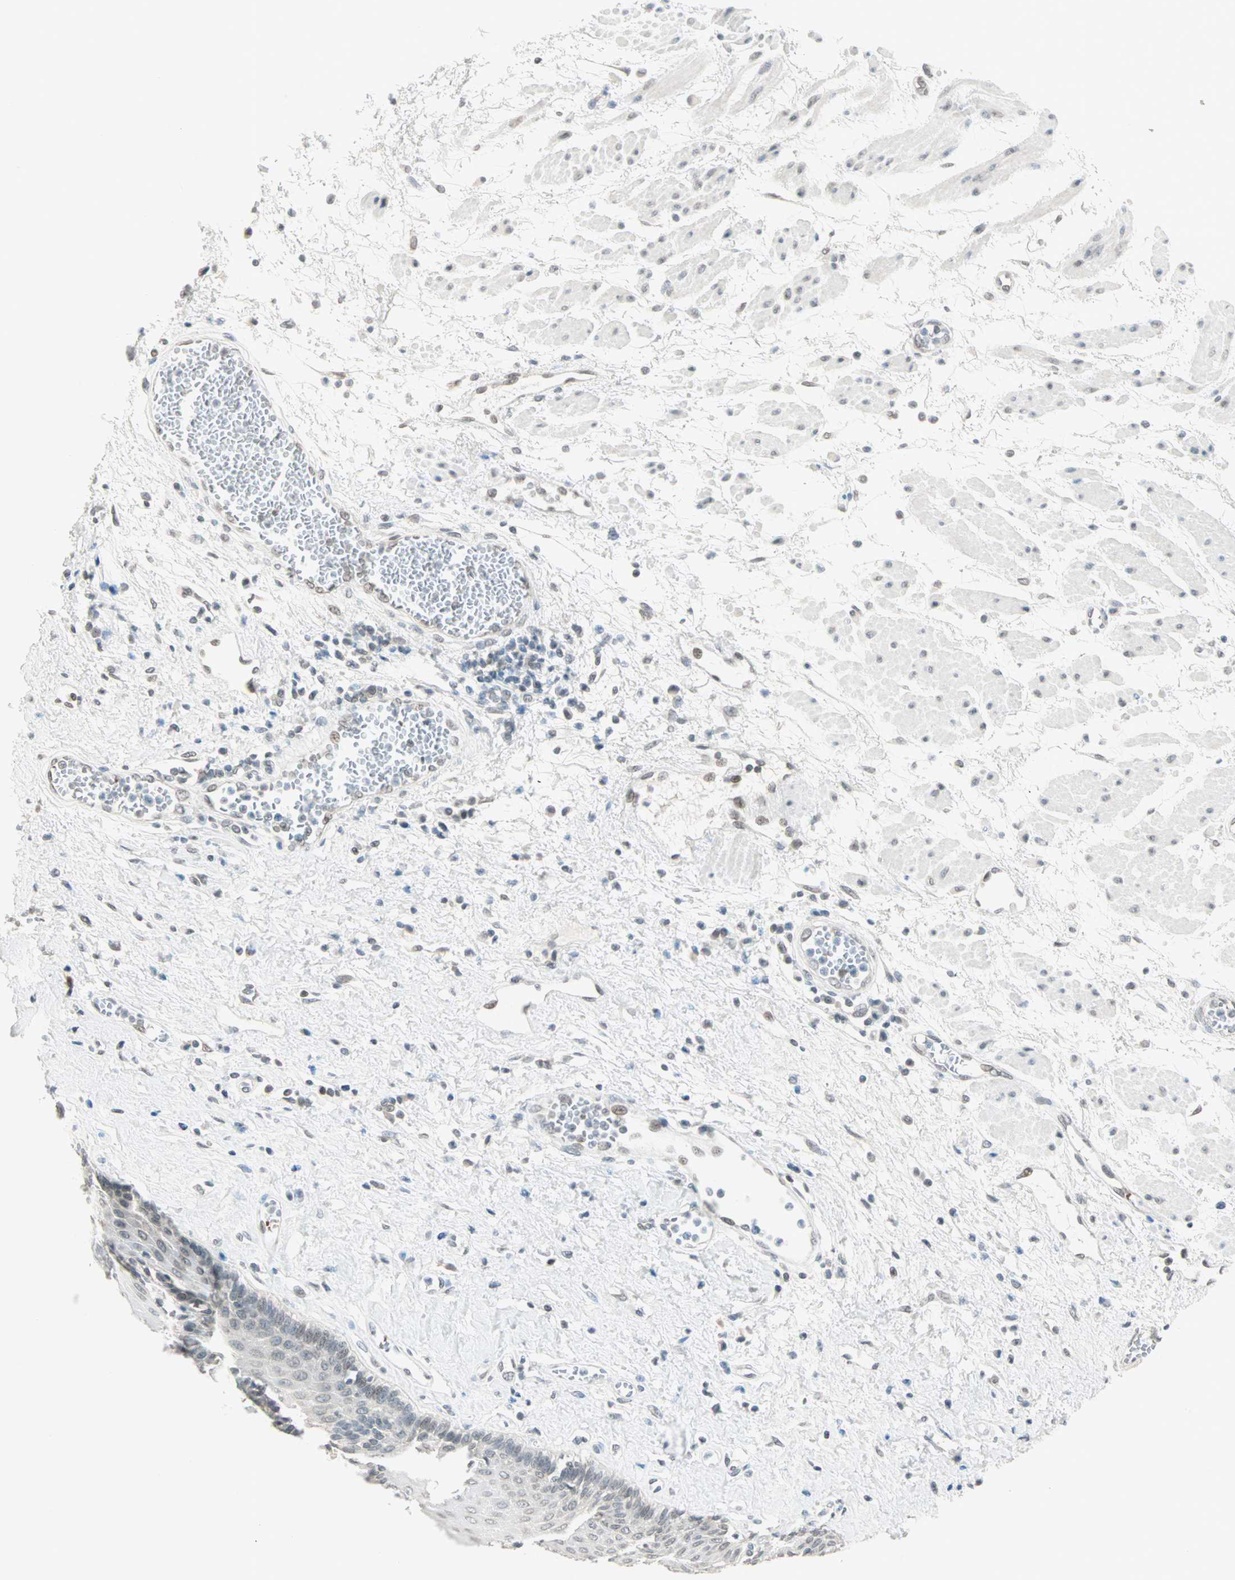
{"staining": {"intensity": "weak", "quantity": "<25%", "location": "nuclear"}, "tissue": "esophagus", "cell_type": "Squamous epithelial cells", "image_type": "normal", "snomed": [{"axis": "morphology", "description": "Normal tissue, NOS"}, {"axis": "morphology", "description": "Squamous cell carcinoma, NOS"}, {"axis": "topography", "description": "Esophagus"}], "caption": "The image reveals no significant positivity in squamous epithelial cells of esophagus.", "gene": "BCAN", "patient": {"sex": "male", "age": 65}}